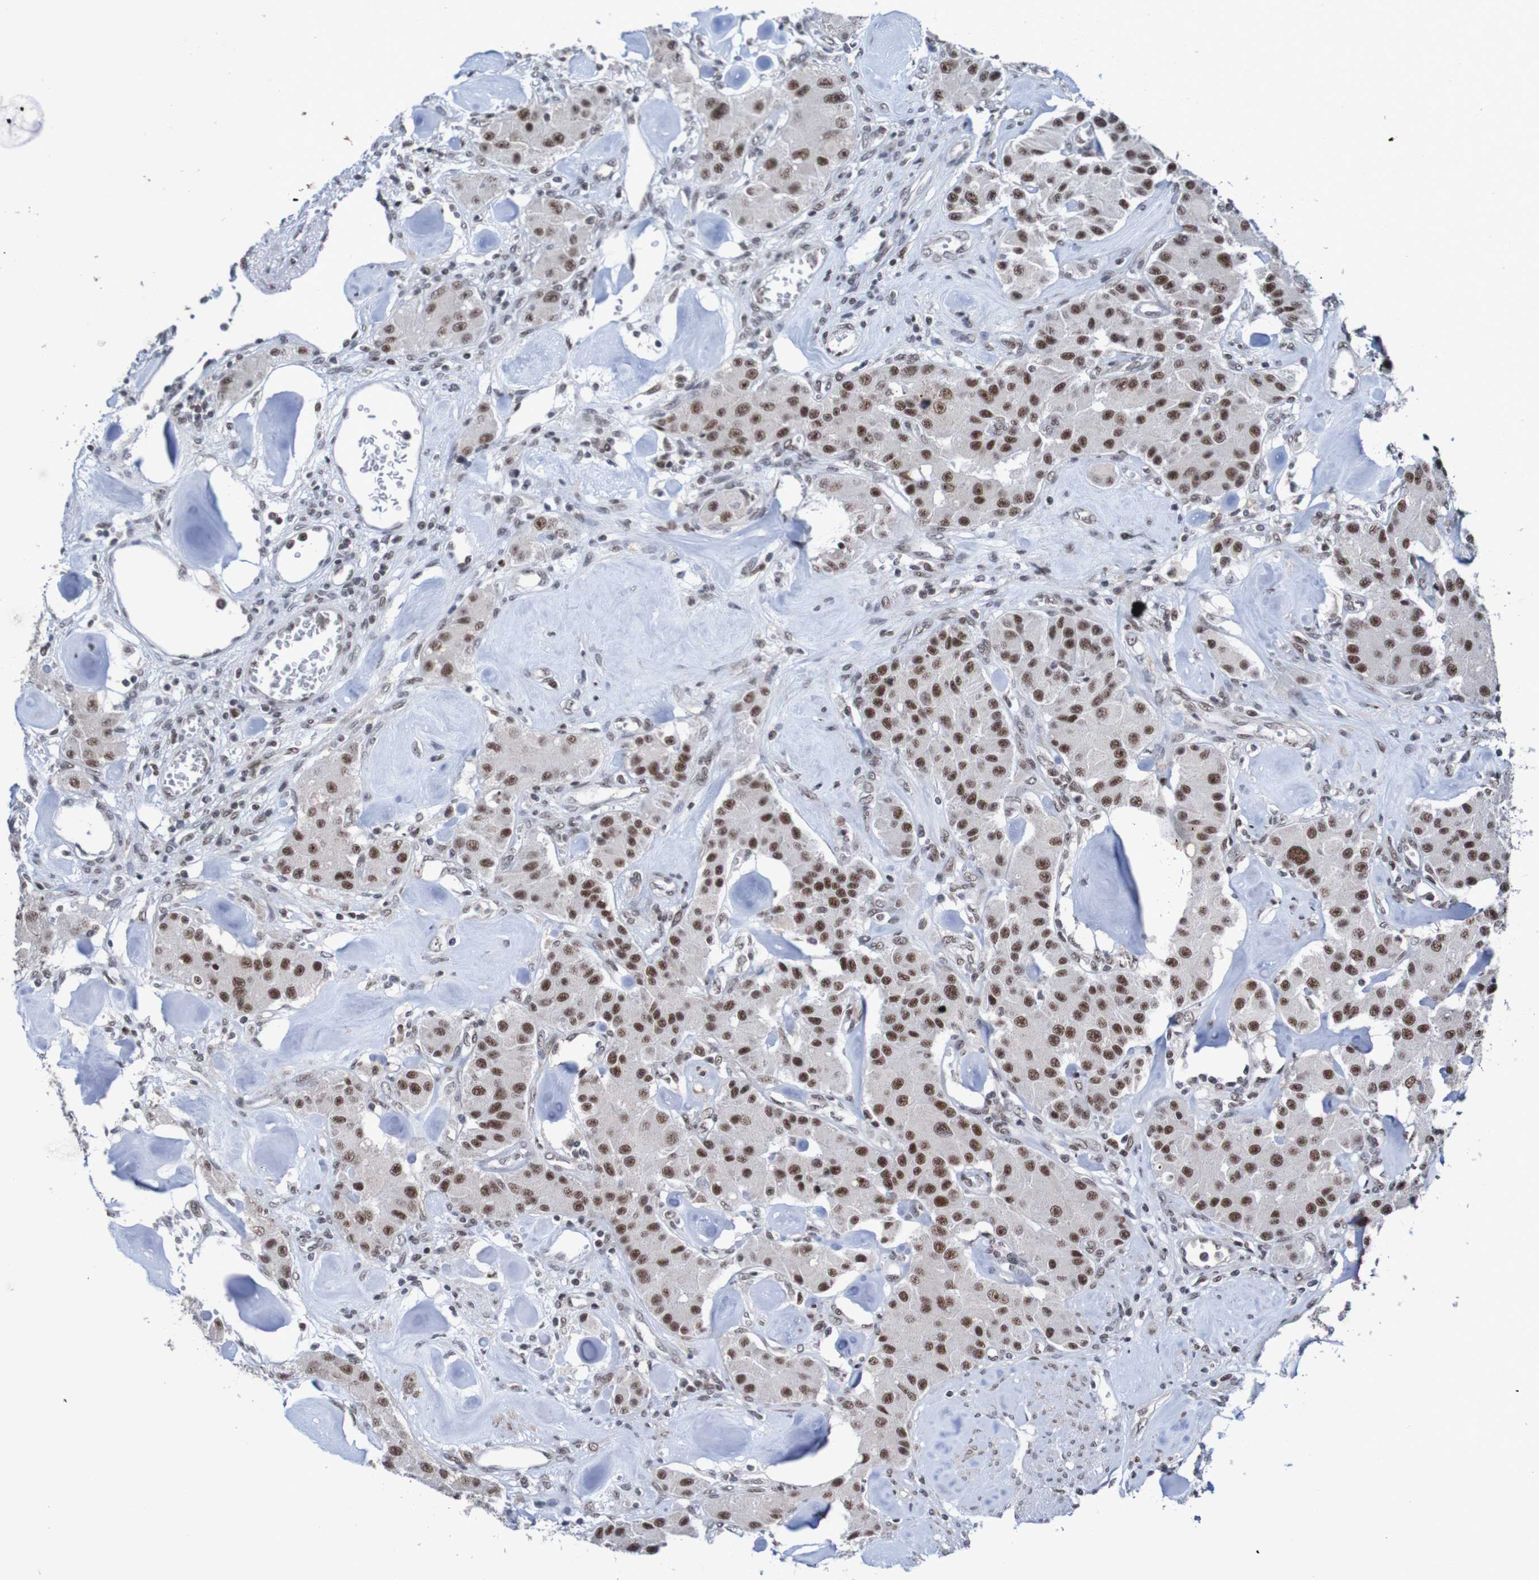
{"staining": {"intensity": "strong", "quantity": ">75%", "location": "nuclear"}, "tissue": "carcinoid", "cell_type": "Tumor cells", "image_type": "cancer", "snomed": [{"axis": "morphology", "description": "Carcinoid, malignant, NOS"}, {"axis": "topography", "description": "Pancreas"}], "caption": "IHC (DAB) staining of carcinoid shows strong nuclear protein positivity in about >75% of tumor cells. The protein of interest is shown in brown color, while the nuclei are stained blue.", "gene": "CDC5L", "patient": {"sex": "male", "age": 41}}